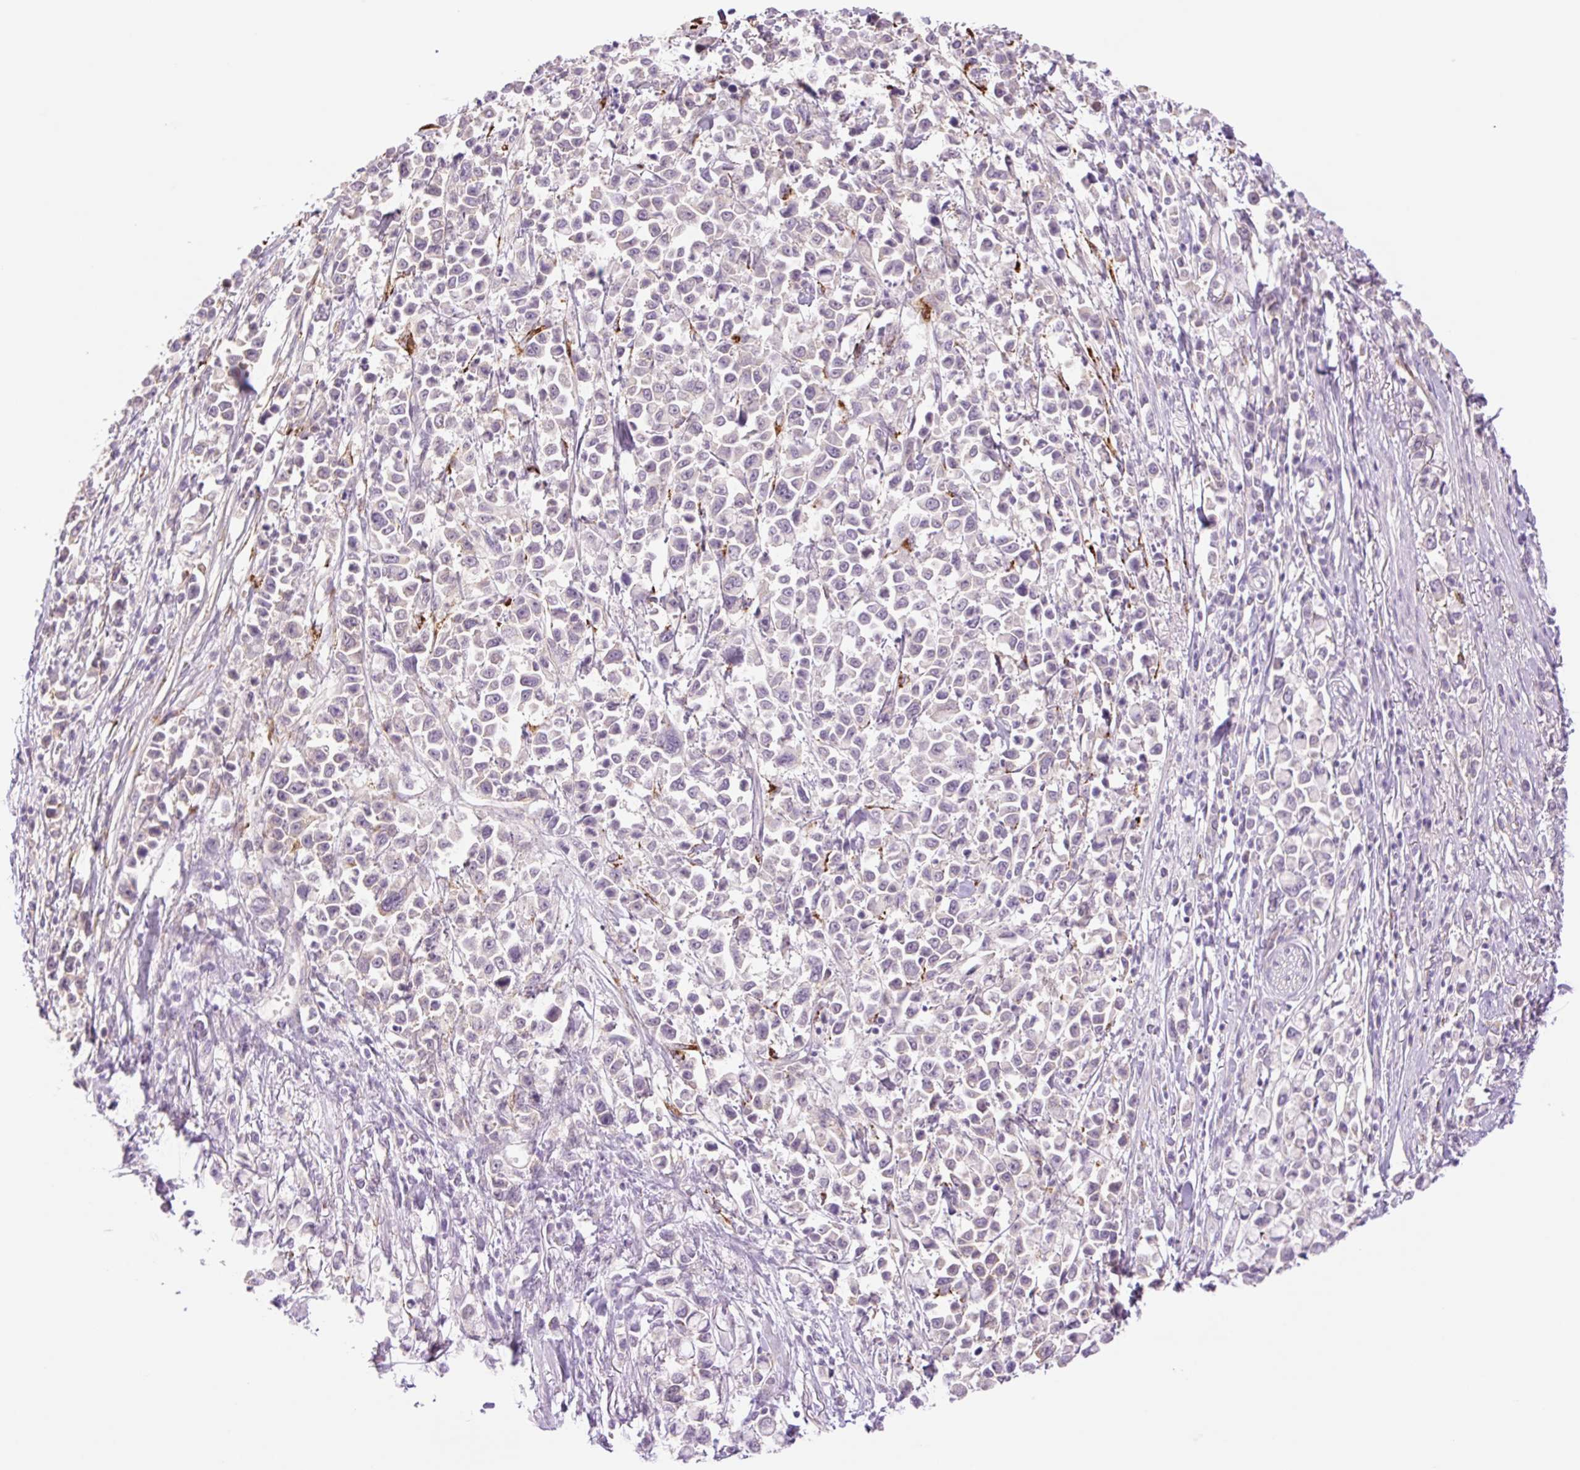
{"staining": {"intensity": "negative", "quantity": "none", "location": "none"}, "tissue": "stomach cancer", "cell_type": "Tumor cells", "image_type": "cancer", "snomed": [{"axis": "morphology", "description": "Adenocarcinoma, NOS"}, {"axis": "topography", "description": "Stomach"}], "caption": "DAB immunohistochemical staining of adenocarcinoma (stomach) reveals no significant staining in tumor cells.", "gene": "COL5A1", "patient": {"sex": "female", "age": 81}}